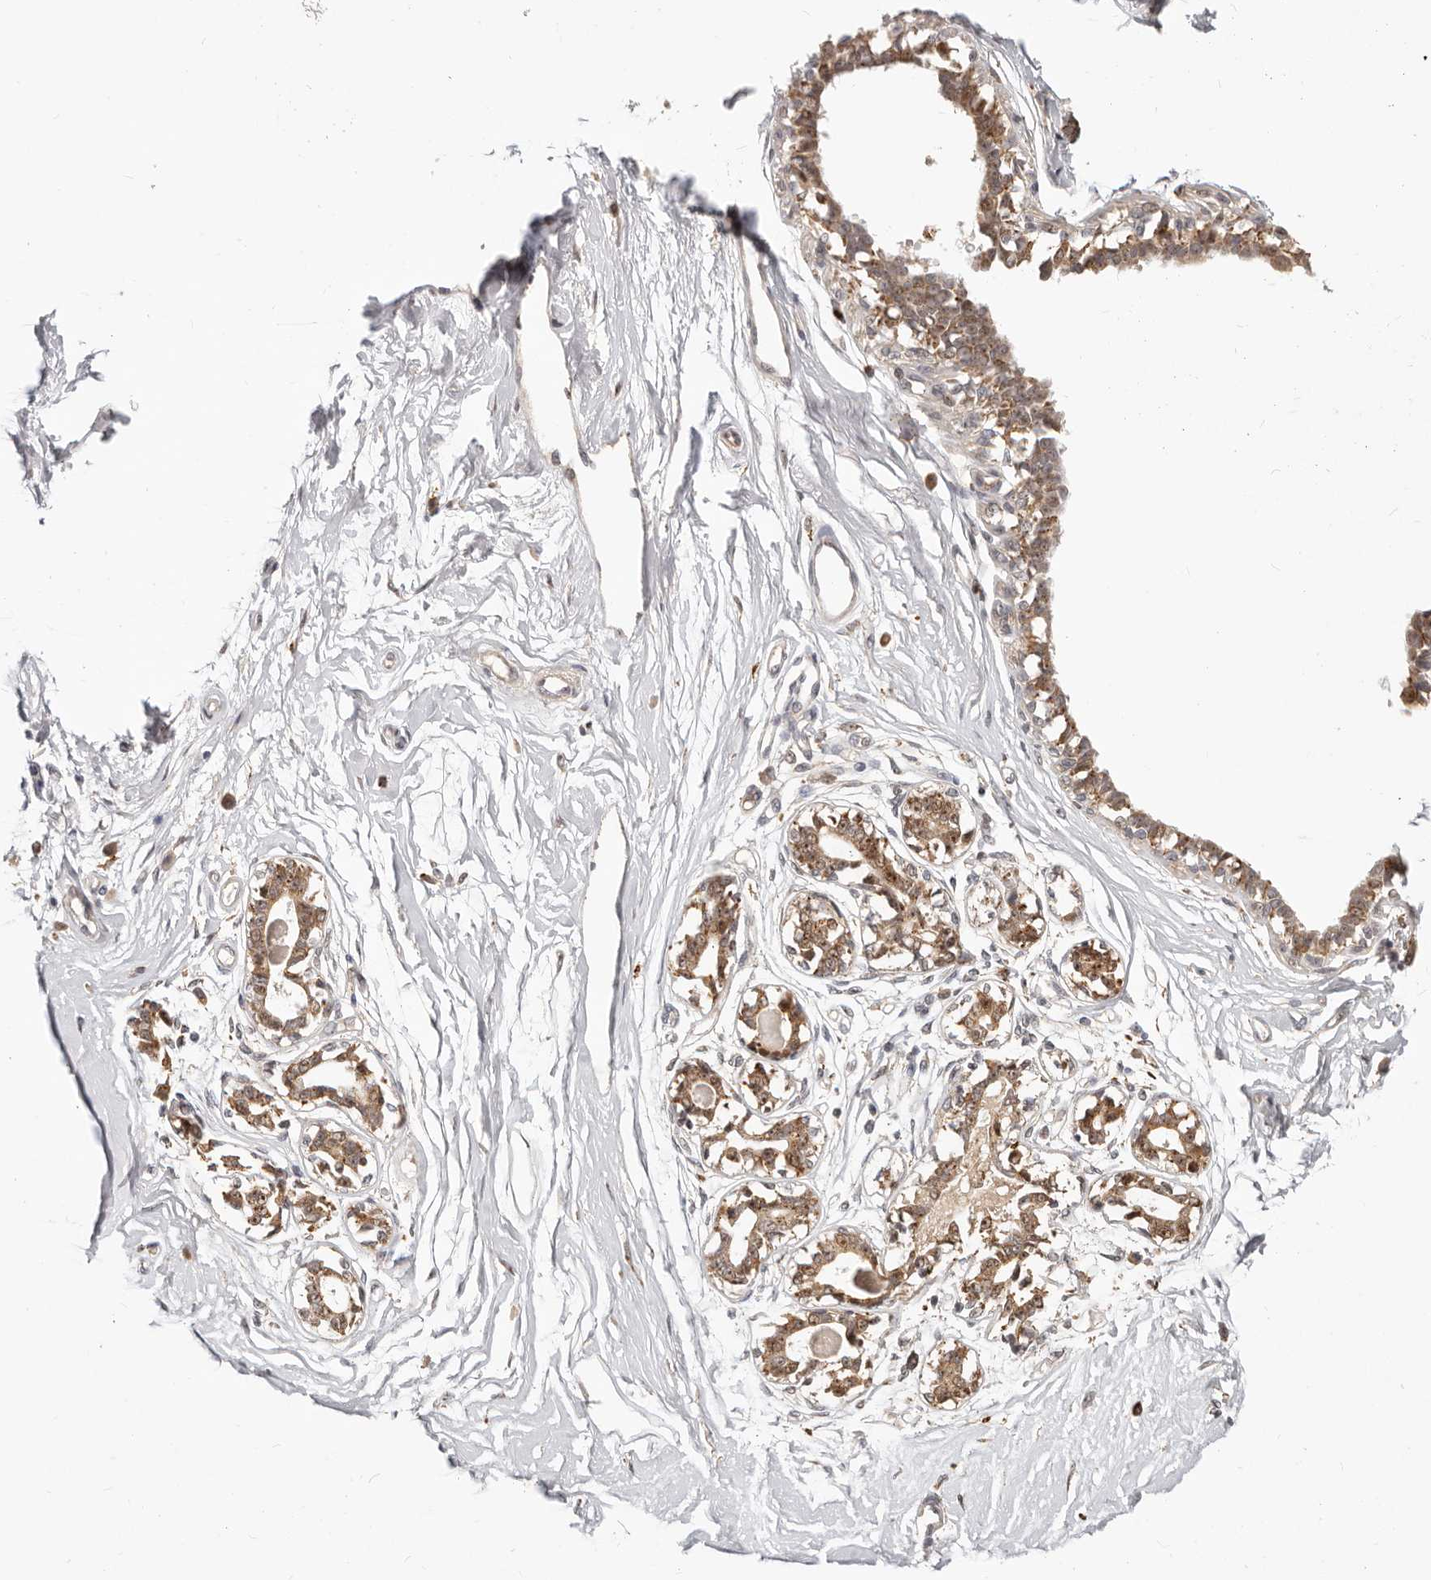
{"staining": {"intensity": "negative", "quantity": "none", "location": "none"}, "tissue": "breast", "cell_type": "Adipocytes", "image_type": "normal", "snomed": [{"axis": "morphology", "description": "Normal tissue, NOS"}, {"axis": "topography", "description": "Breast"}], "caption": "Adipocytes show no significant expression in normal breast. (DAB immunohistochemistry (IHC) visualized using brightfield microscopy, high magnification).", "gene": "ZRANB1", "patient": {"sex": "female", "age": 45}}